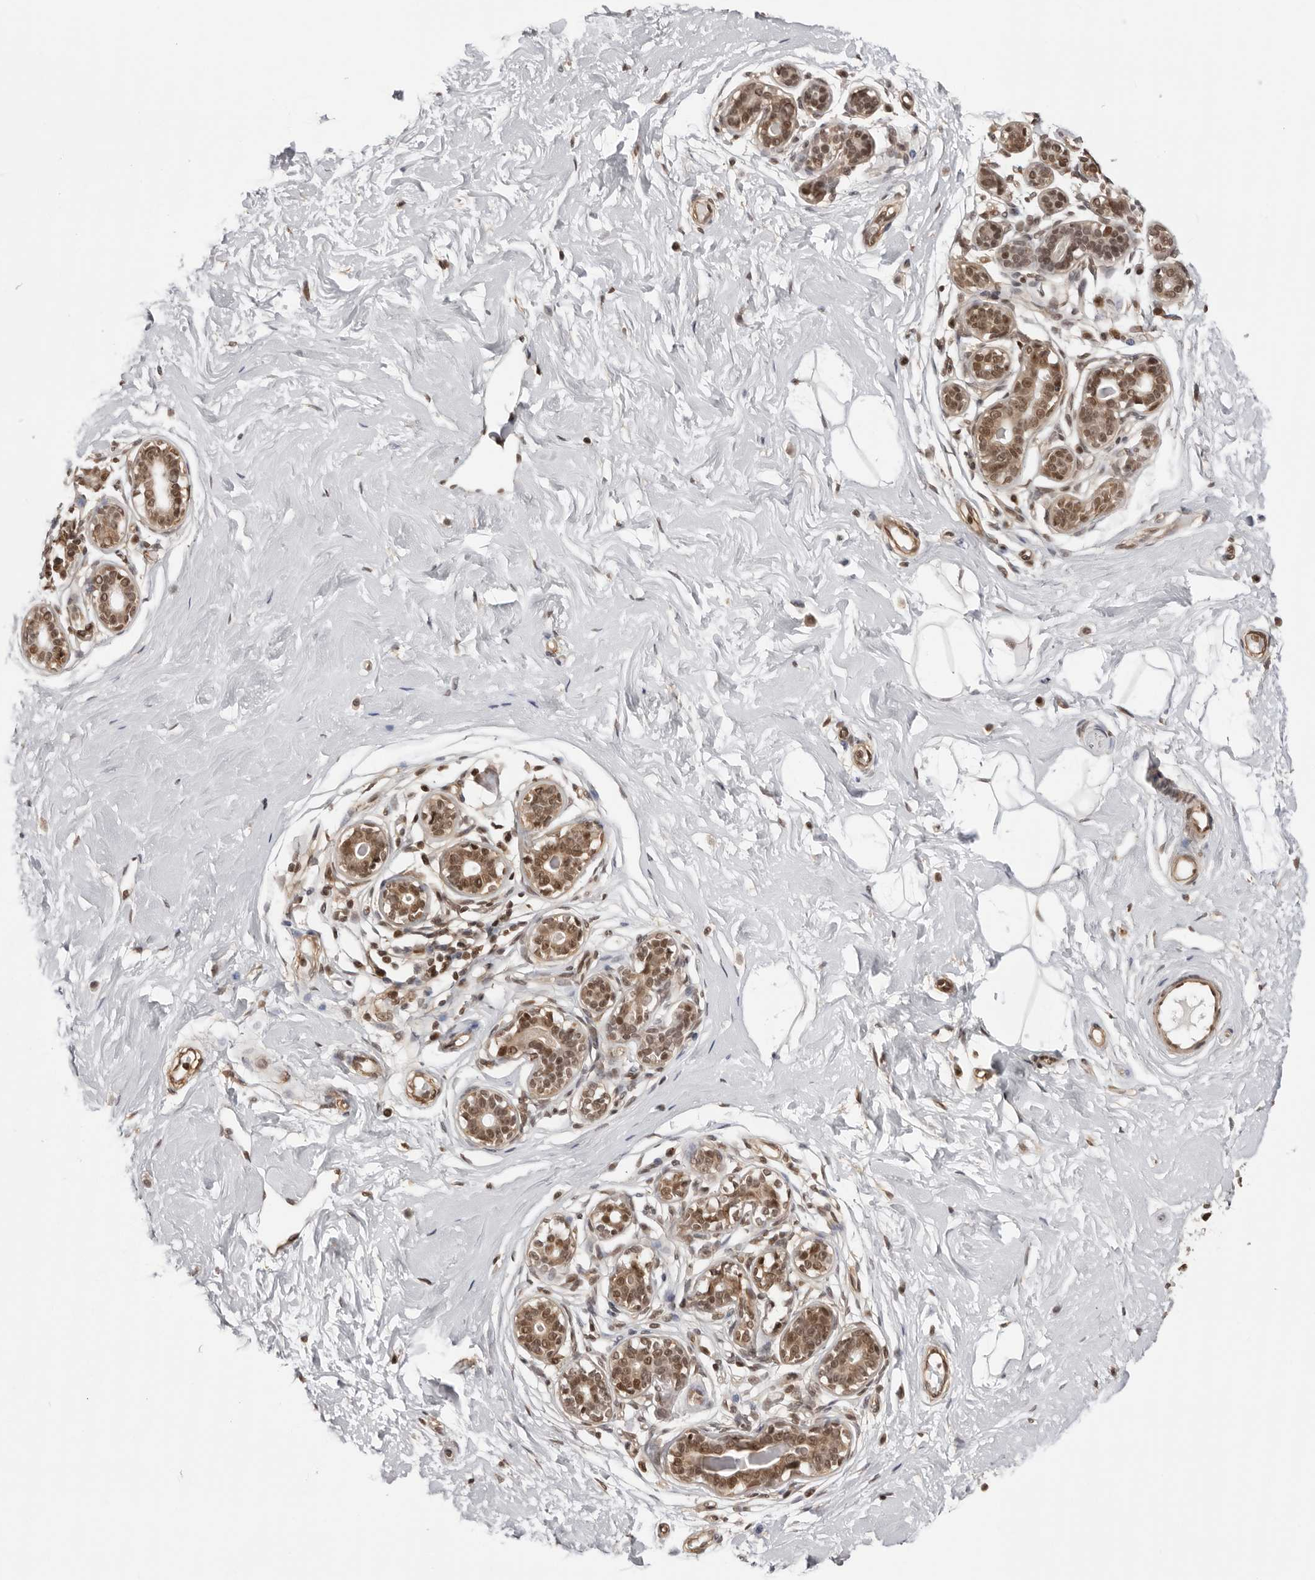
{"staining": {"intensity": "moderate", "quantity": ">75%", "location": "nuclear"}, "tissue": "breast", "cell_type": "Adipocytes", "image_type": "normal", "snomed": [{"axis": "morphology", "description": "Normal tissue, NOS"}, {"axis": "morphology", "description": "Adenoma, NOS"}, {"axis": "topography", "description": "Breast"}], "caption": "Breast stained with DAB (3,3'-diaminobenzidine) immunohistochemistry exhibits medium levels of moderate nuclear expression in approximately >75% of adipocytes. Nuclei are stained in blue.", "gene": "SDE2", "patient": {"sex": "female", "age": 23}}